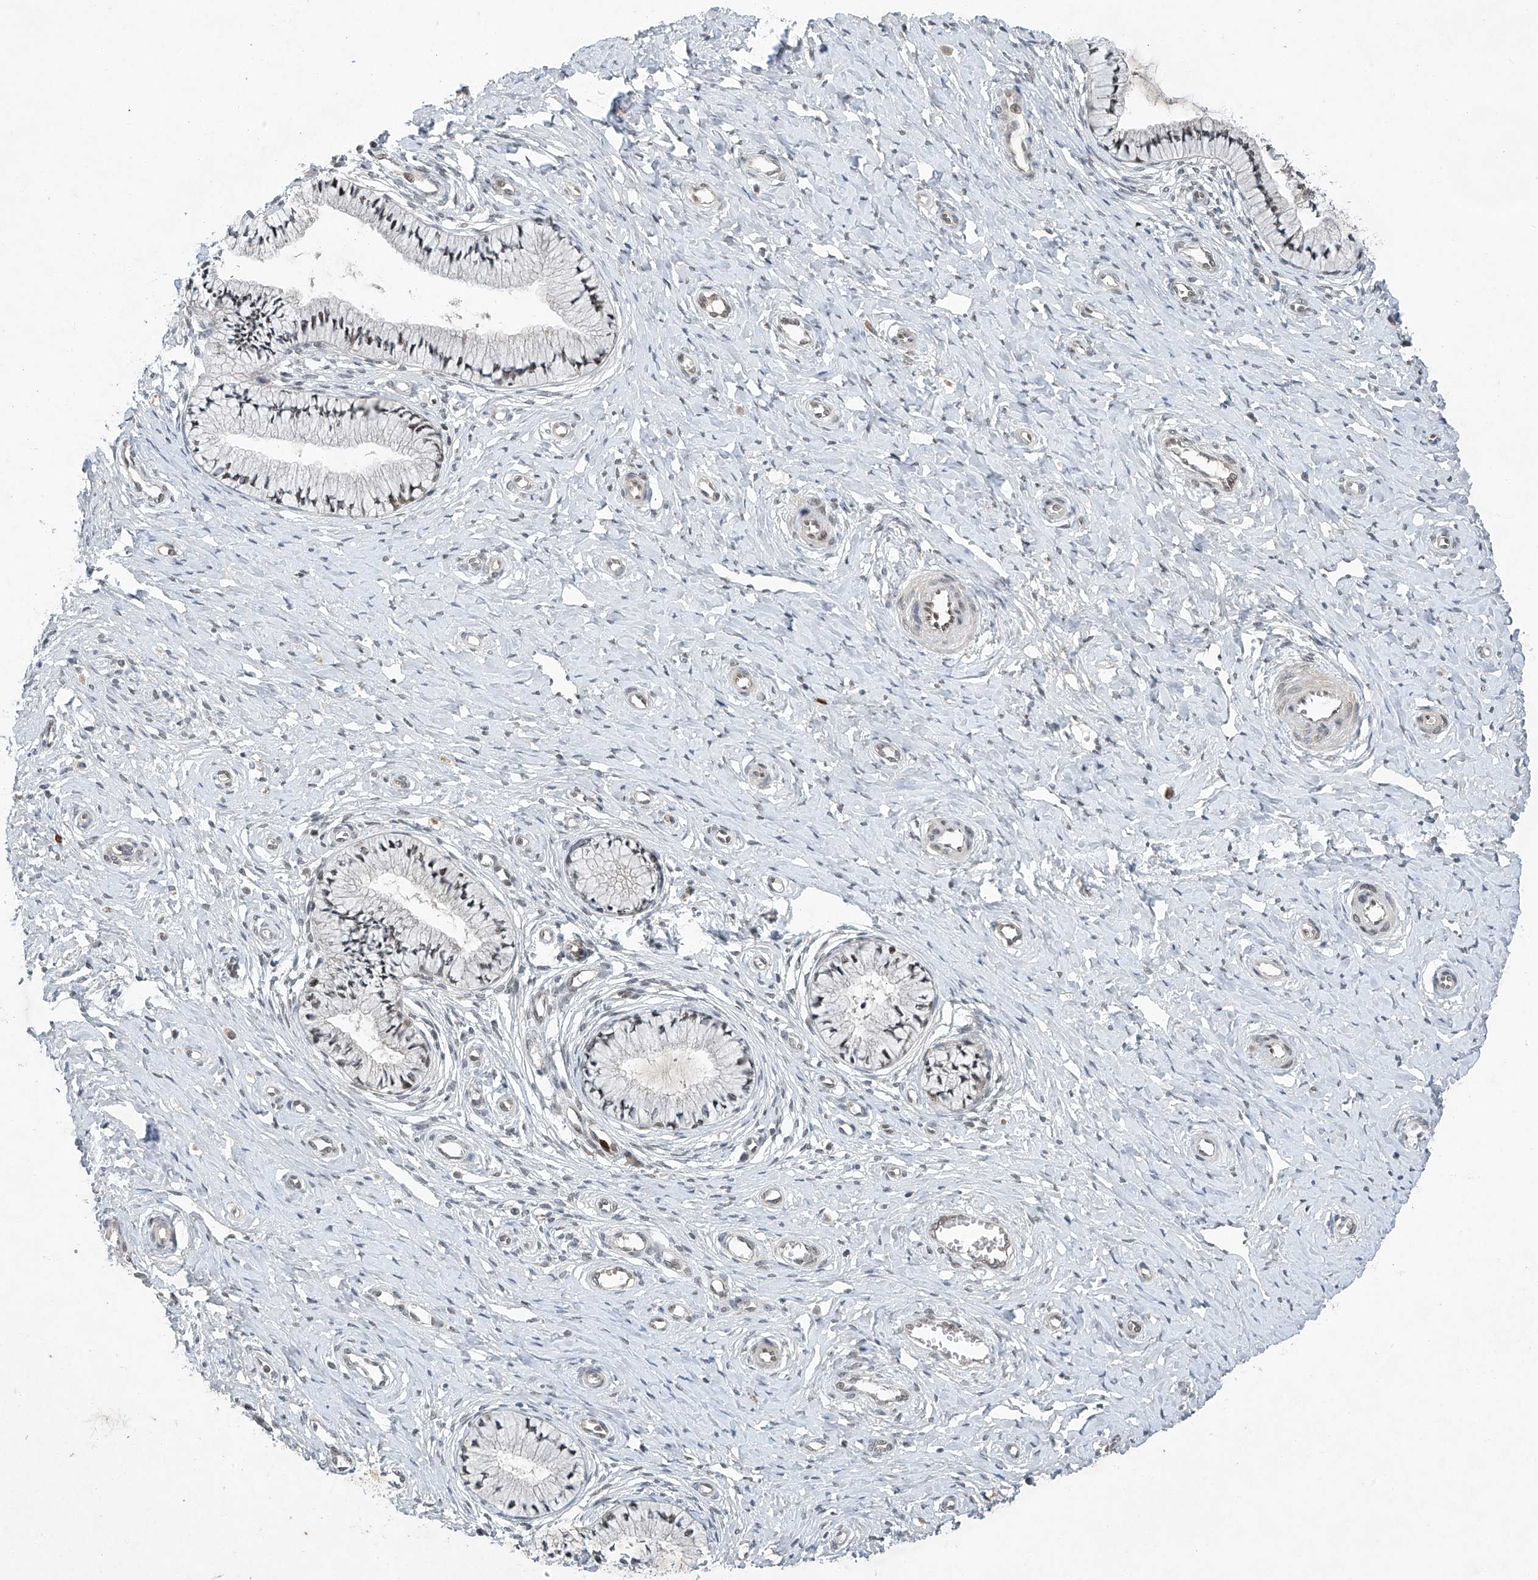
{"staining": {"intensity": "weak", "quantity": "25%-75%", "location": "nuclear"}, "tissue": "cervix", "cell_type": "Glandular cells", "image_type": "normal", "snomed": [{"axis": "morphology", "description": "Normal tissue, NOS"}, {"axis": "topography", "description": "Cervix"}], "caption": "Glandular cells demonstrate weak nuclear staining in approximately 25%-75% of cells in normal cervix.", "gene": "TAF8", "patient": {"sex": "female", "age": 36}}